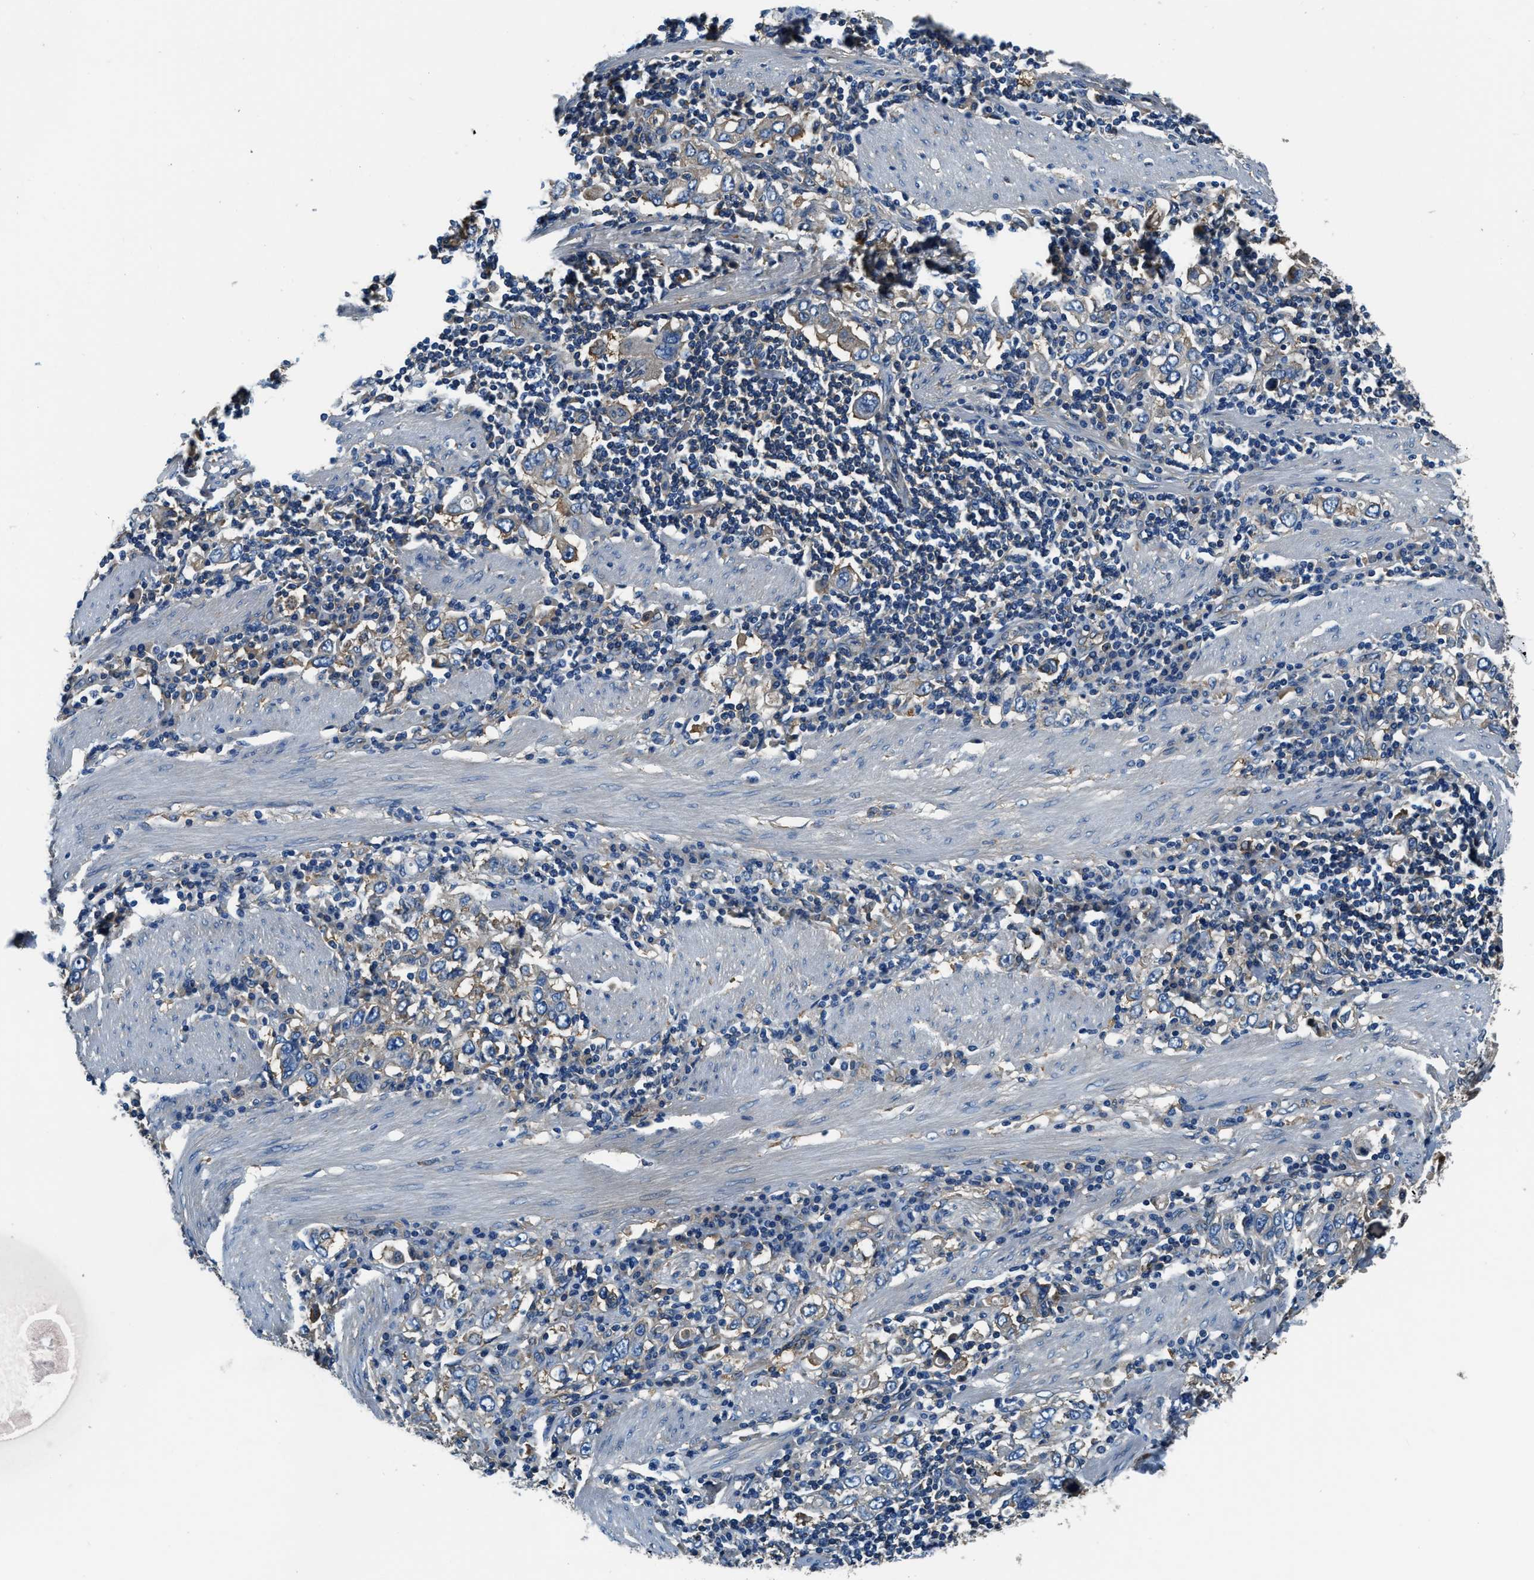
{"staining": {"intensity": "weak", "quantity": "<25%", "location": "cytoplasmic/membranous"}, "tissue": "stomach cancer", "cell_type": "Tumor cells", "image_type": "cancer", "snomed": [{"axis": "morphology", "description": "Adenocarcinoma, NOS"}, {"axis": "topography", "description": "Stomach, upper"}], "caption": "Immunohistochemistry (IHC) photomicrograph of human adenocarcinoma (stomach) stained for a protein (brown), which shows no expression in tumor cells. (DAB (3,3'-diaminobenzidine) immunohistochemistry with hematoxylin counter stain).", "gene": "EEA1", "patient": {"sex": "male", "age": 62}}